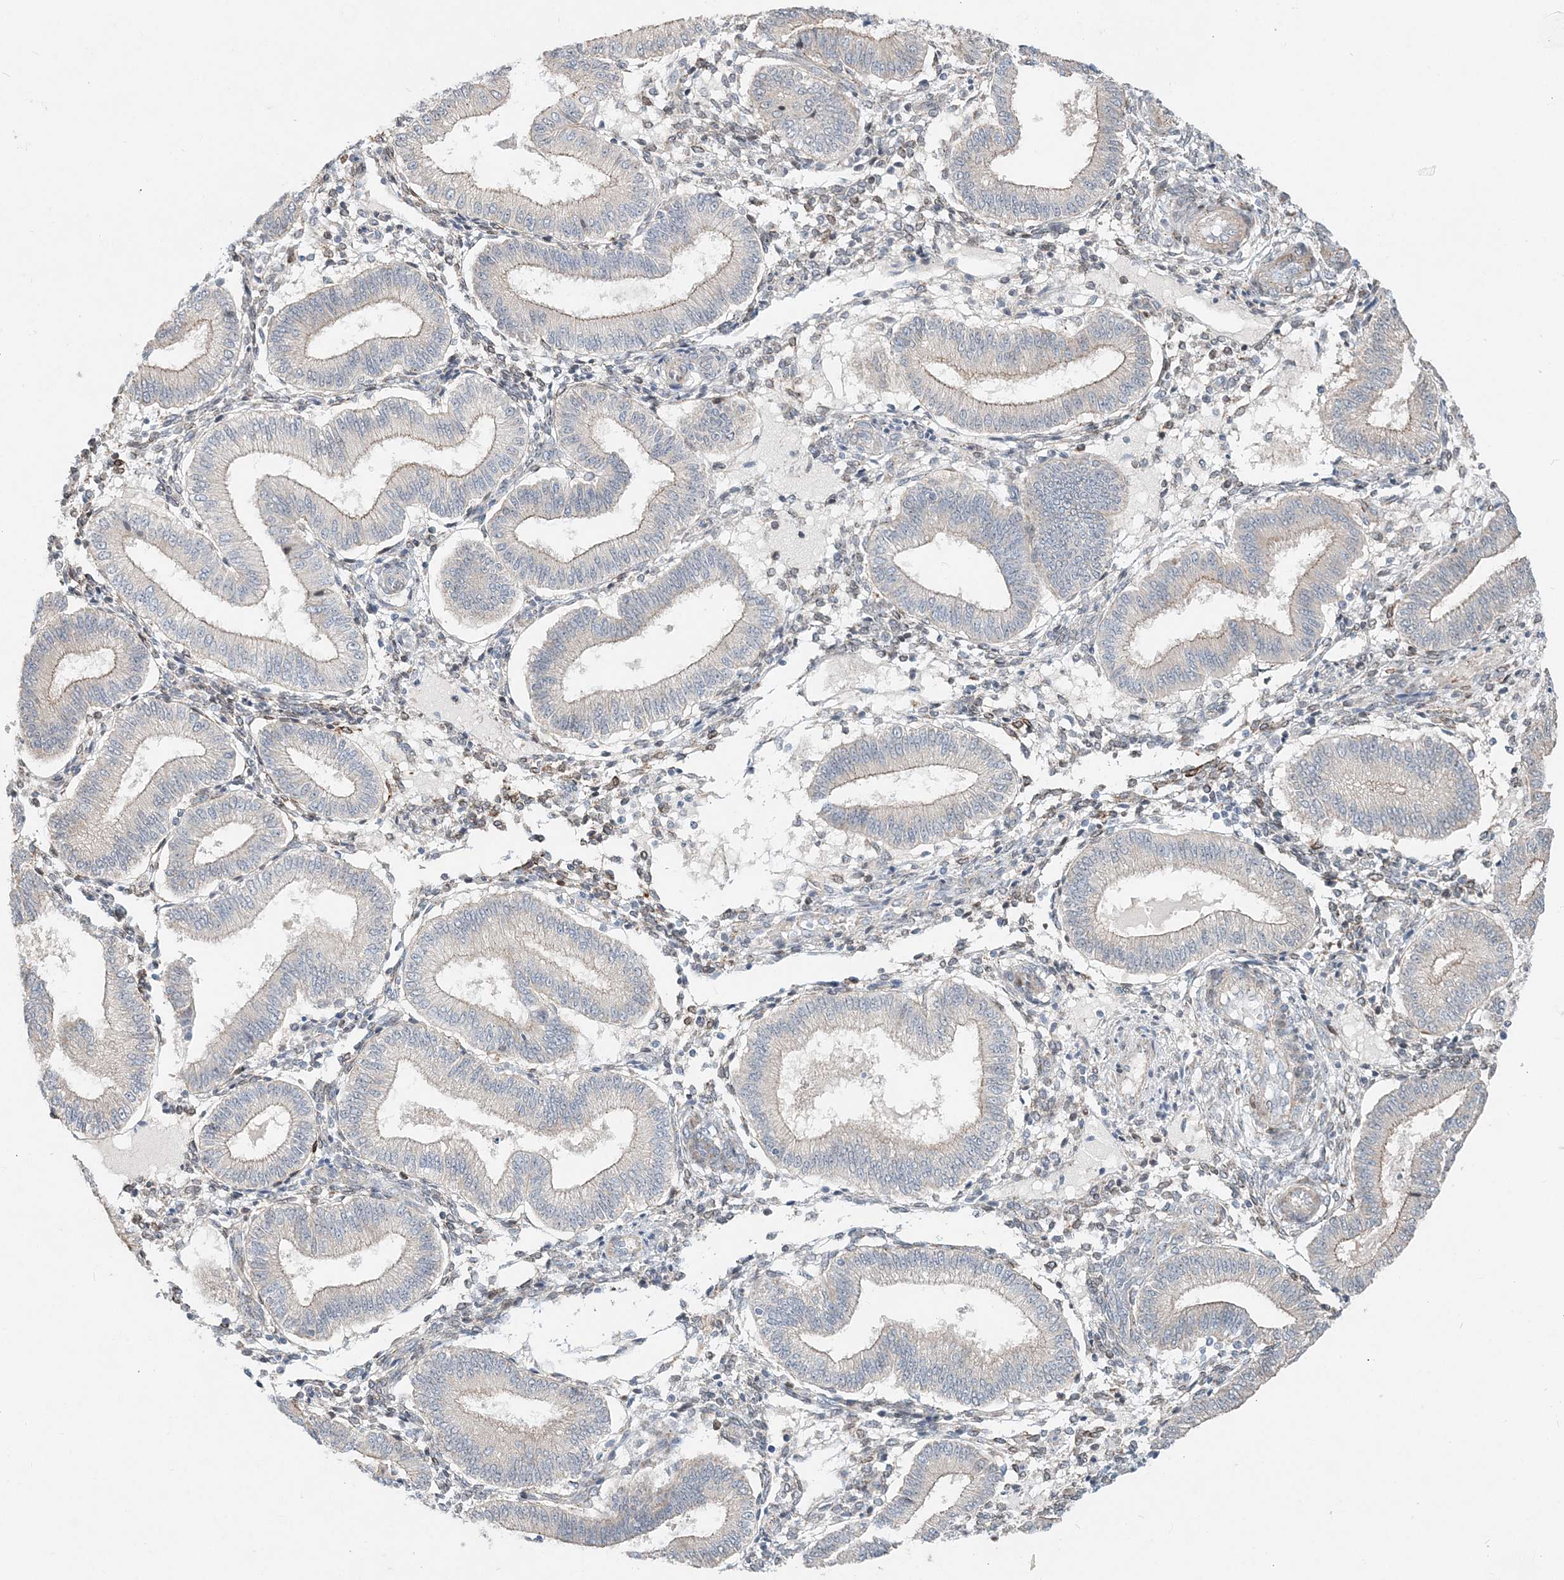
{"staining": {"intensity": "negative", "quantity": "none", "location": "none"}, "tissue": "endometrium", "cell_type": "Cells in endometrial stroma", "image_type": "normal", "snomed": [{"axis": "morphology", "description": "Normal tissue, NOS"}, {"axis": "topography", "description": "Endometrium"}], "caption": "A high-resolution micrograph shows immunohistochemistry (IHC) staining of benign endometrium, which exhibits no significant positivity in cells in endometrial stroma.", "gene": "CXXC5", "patient": {"sex": "female", "age": 39}}